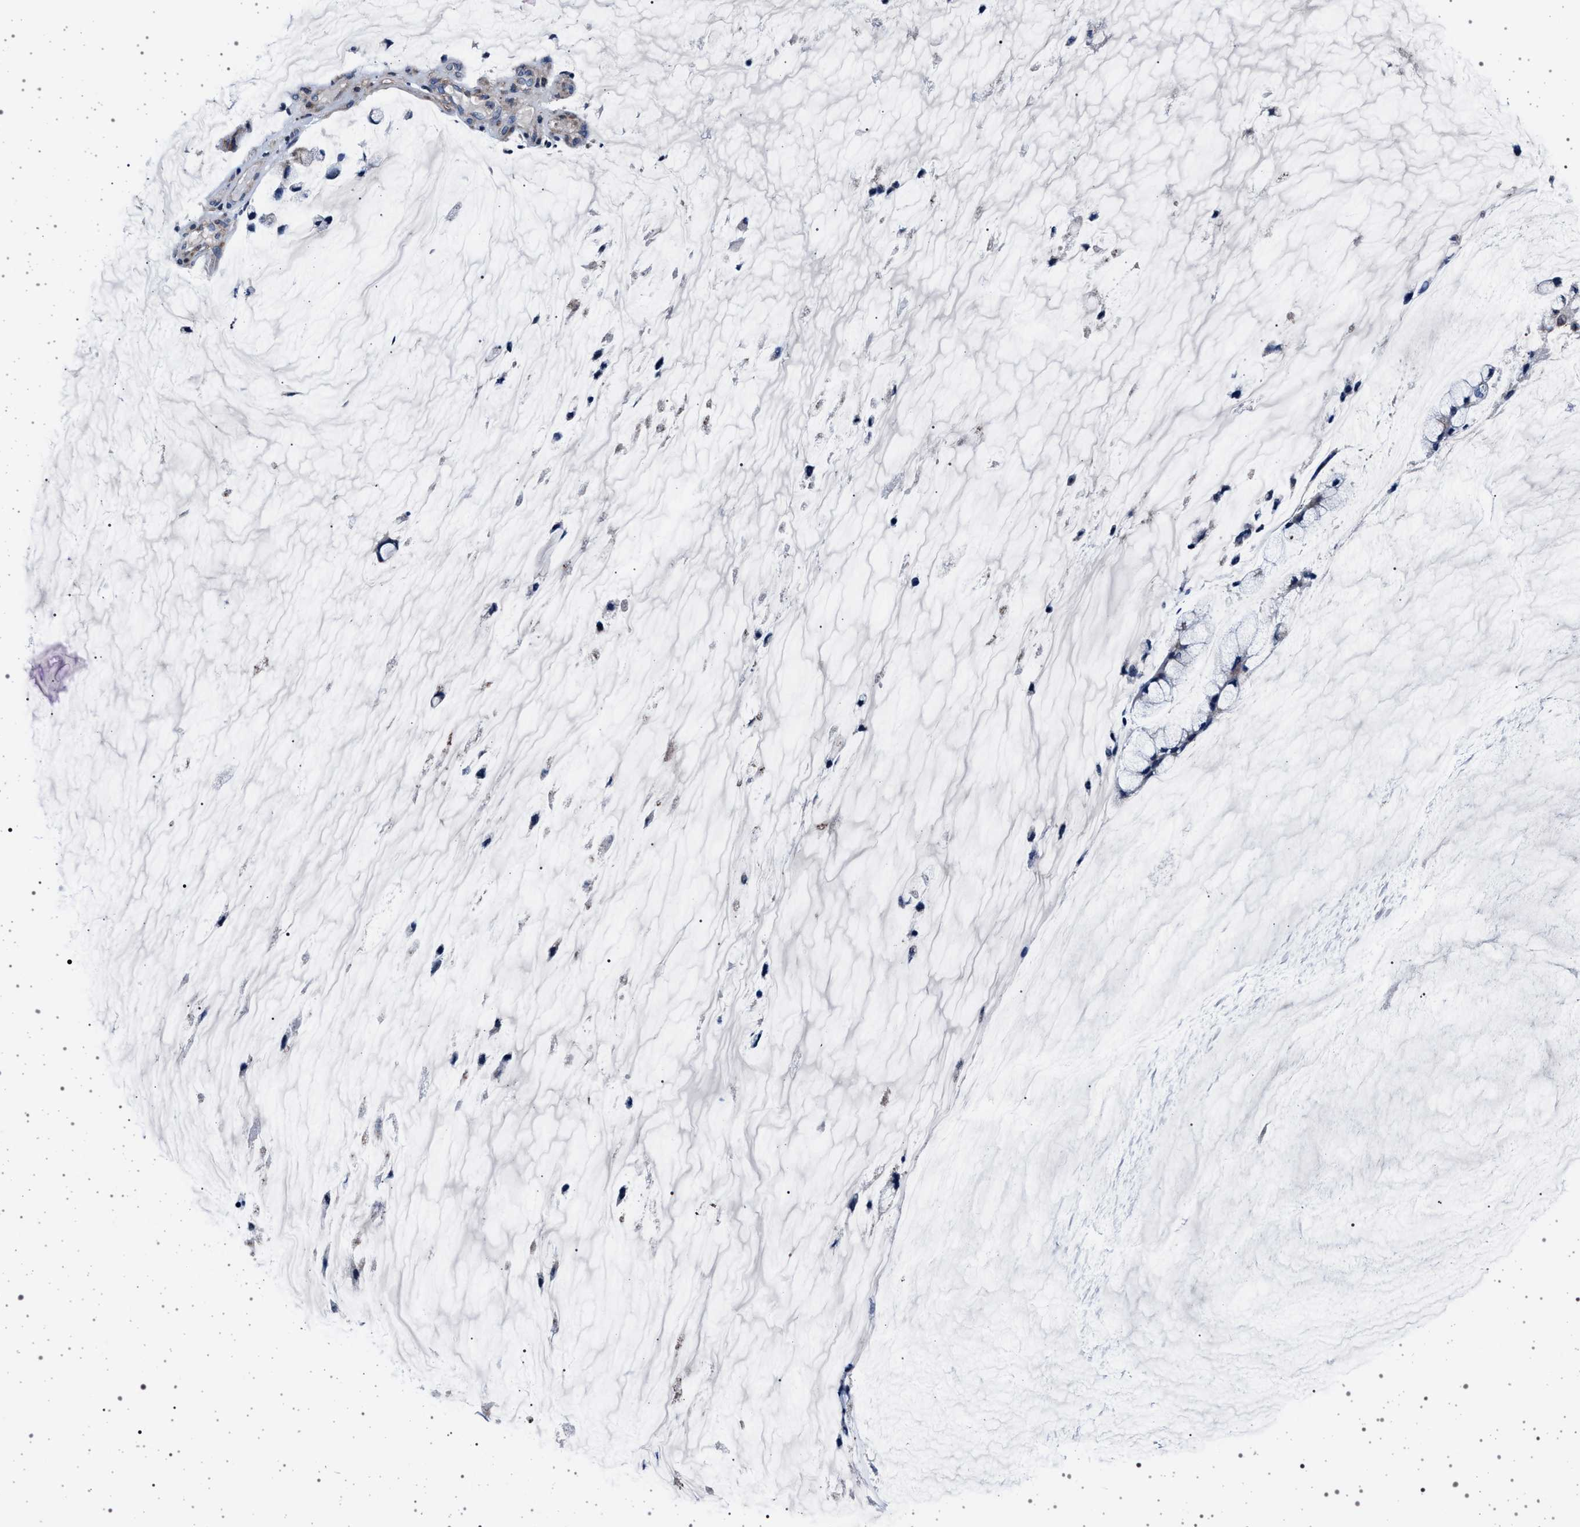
{"staining": {"intensity": "negative", "quantity": "none", "location": "none"}, "tissue": "ovarian cancer", "cell_type": "Tumor cells", "image_type": "cancer", "snomed": [{"axis": "morphology", "description": "Cystadenocarcinoma, mucinous, NOS"}, {"axis": "topography", "description": "Ovary"}], "caption": "Immunohistochemical staining of human ovarian mucinous cystadenocarcinoma exhibits no significant staining in tumor cells. Brightfield microscopy of immunohistochemistry (IHC) stained with DAB (3,3'-diaminobenzidine) (brown) and hematoxylin (blue), captured at high magnification.", "gene": "MAP3K2", "patient": {"sex": "female", "age": 39}}